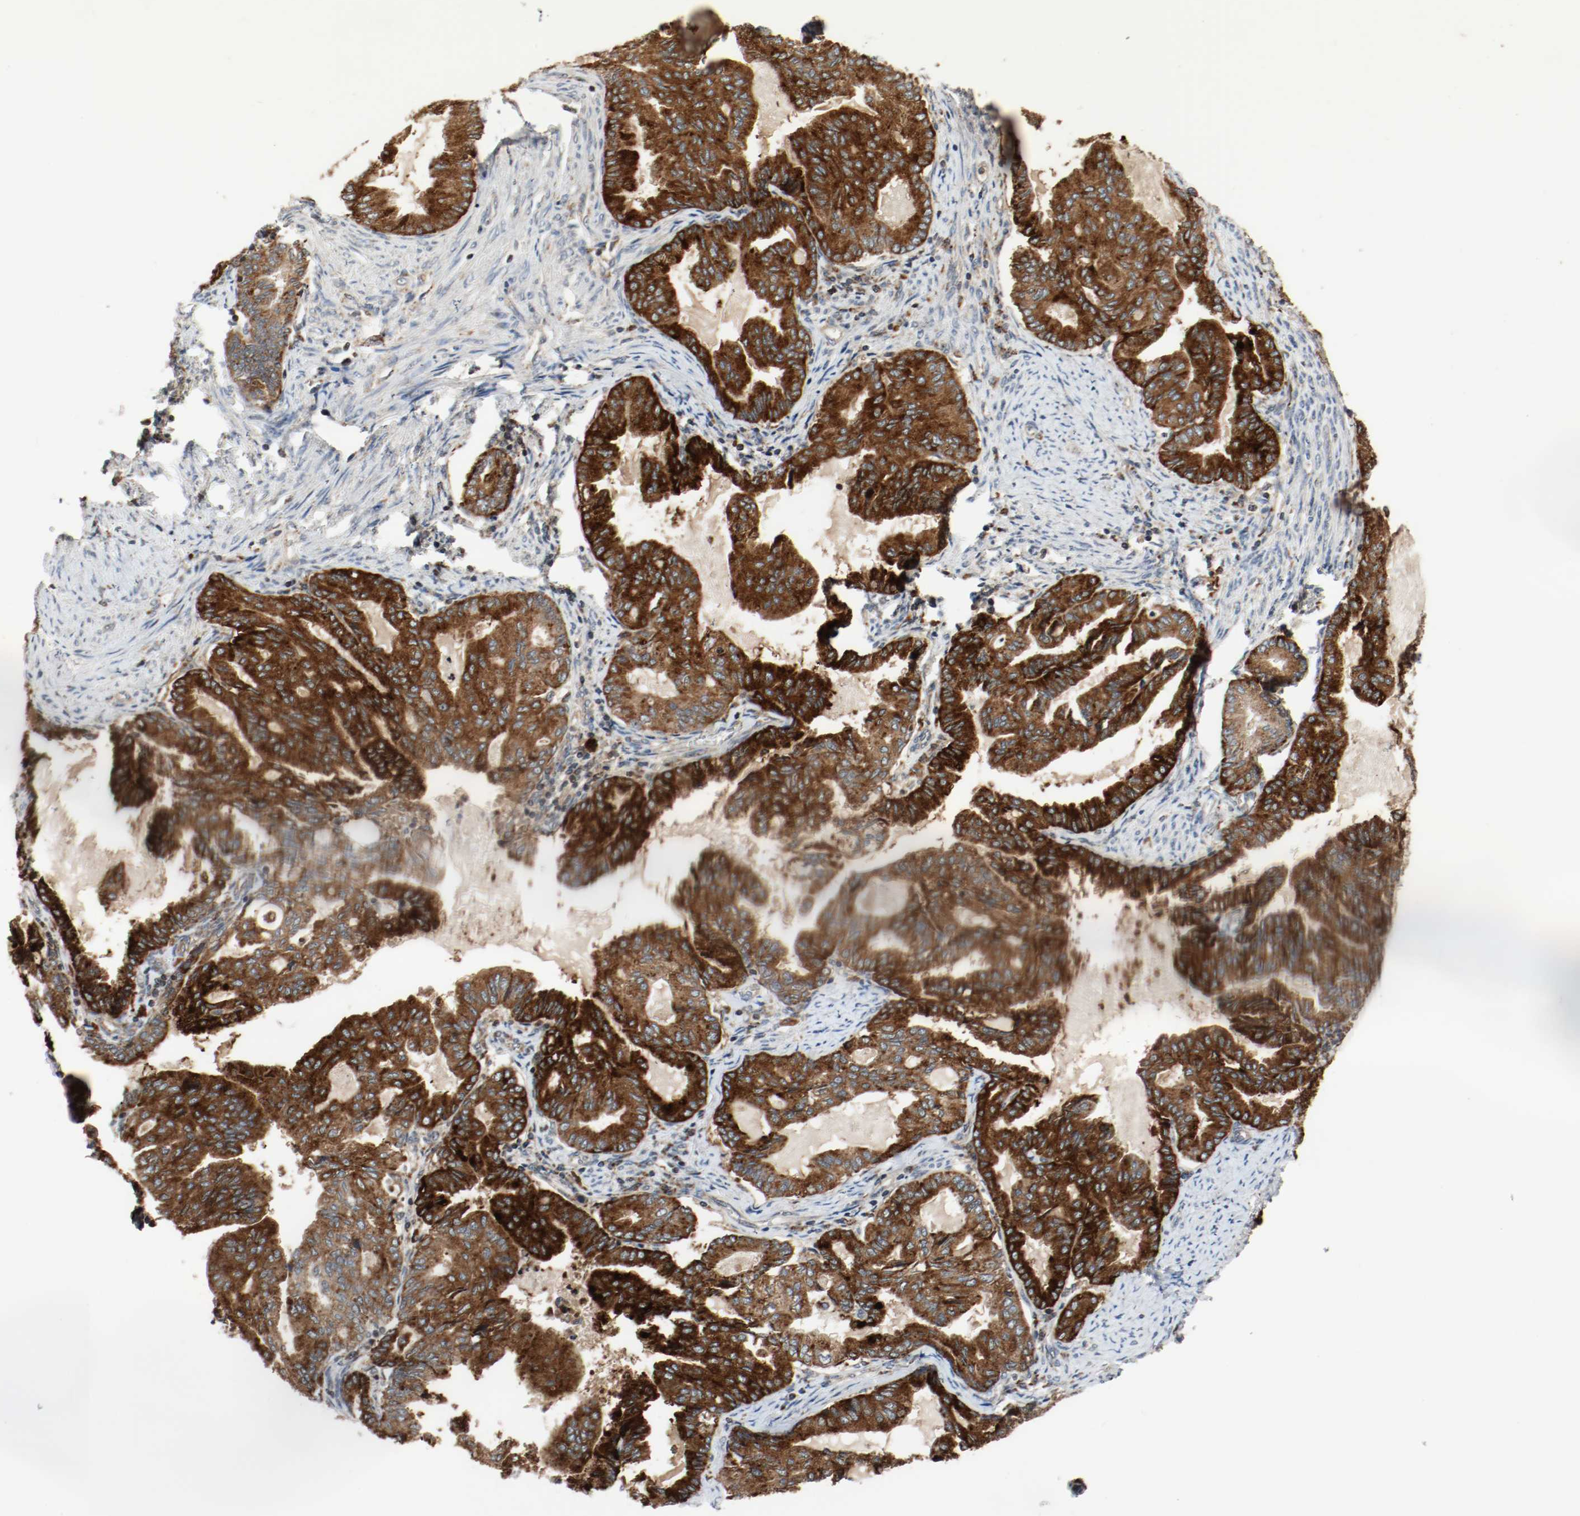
{"staining": {"intensity": "strong", "quantity": ">75%", "location": "cytoplasmic/membranous"}, "tissue": "endometrial cancer", "cell_type": "Tumor cells", "image_type": "cancer", "snomed": [{"axis": "morphology", "description": "Adenocarcinoma, NOS"}, {"axis": "topography", "description": "Endometrium"}], "caption": "Immunohistochemistry image of neoplastic tissue: human endometrial adenocarcinoma stained using immunohistochemistry (IHC) displays high levels of strong protein expression localized specifically in the cytoplasmic/membranous of tumor cells, appearing as a cytoplasmic/membranous brown color.", "gene": "LAMP2", "patient": {"sex": "female", "age": 86}}